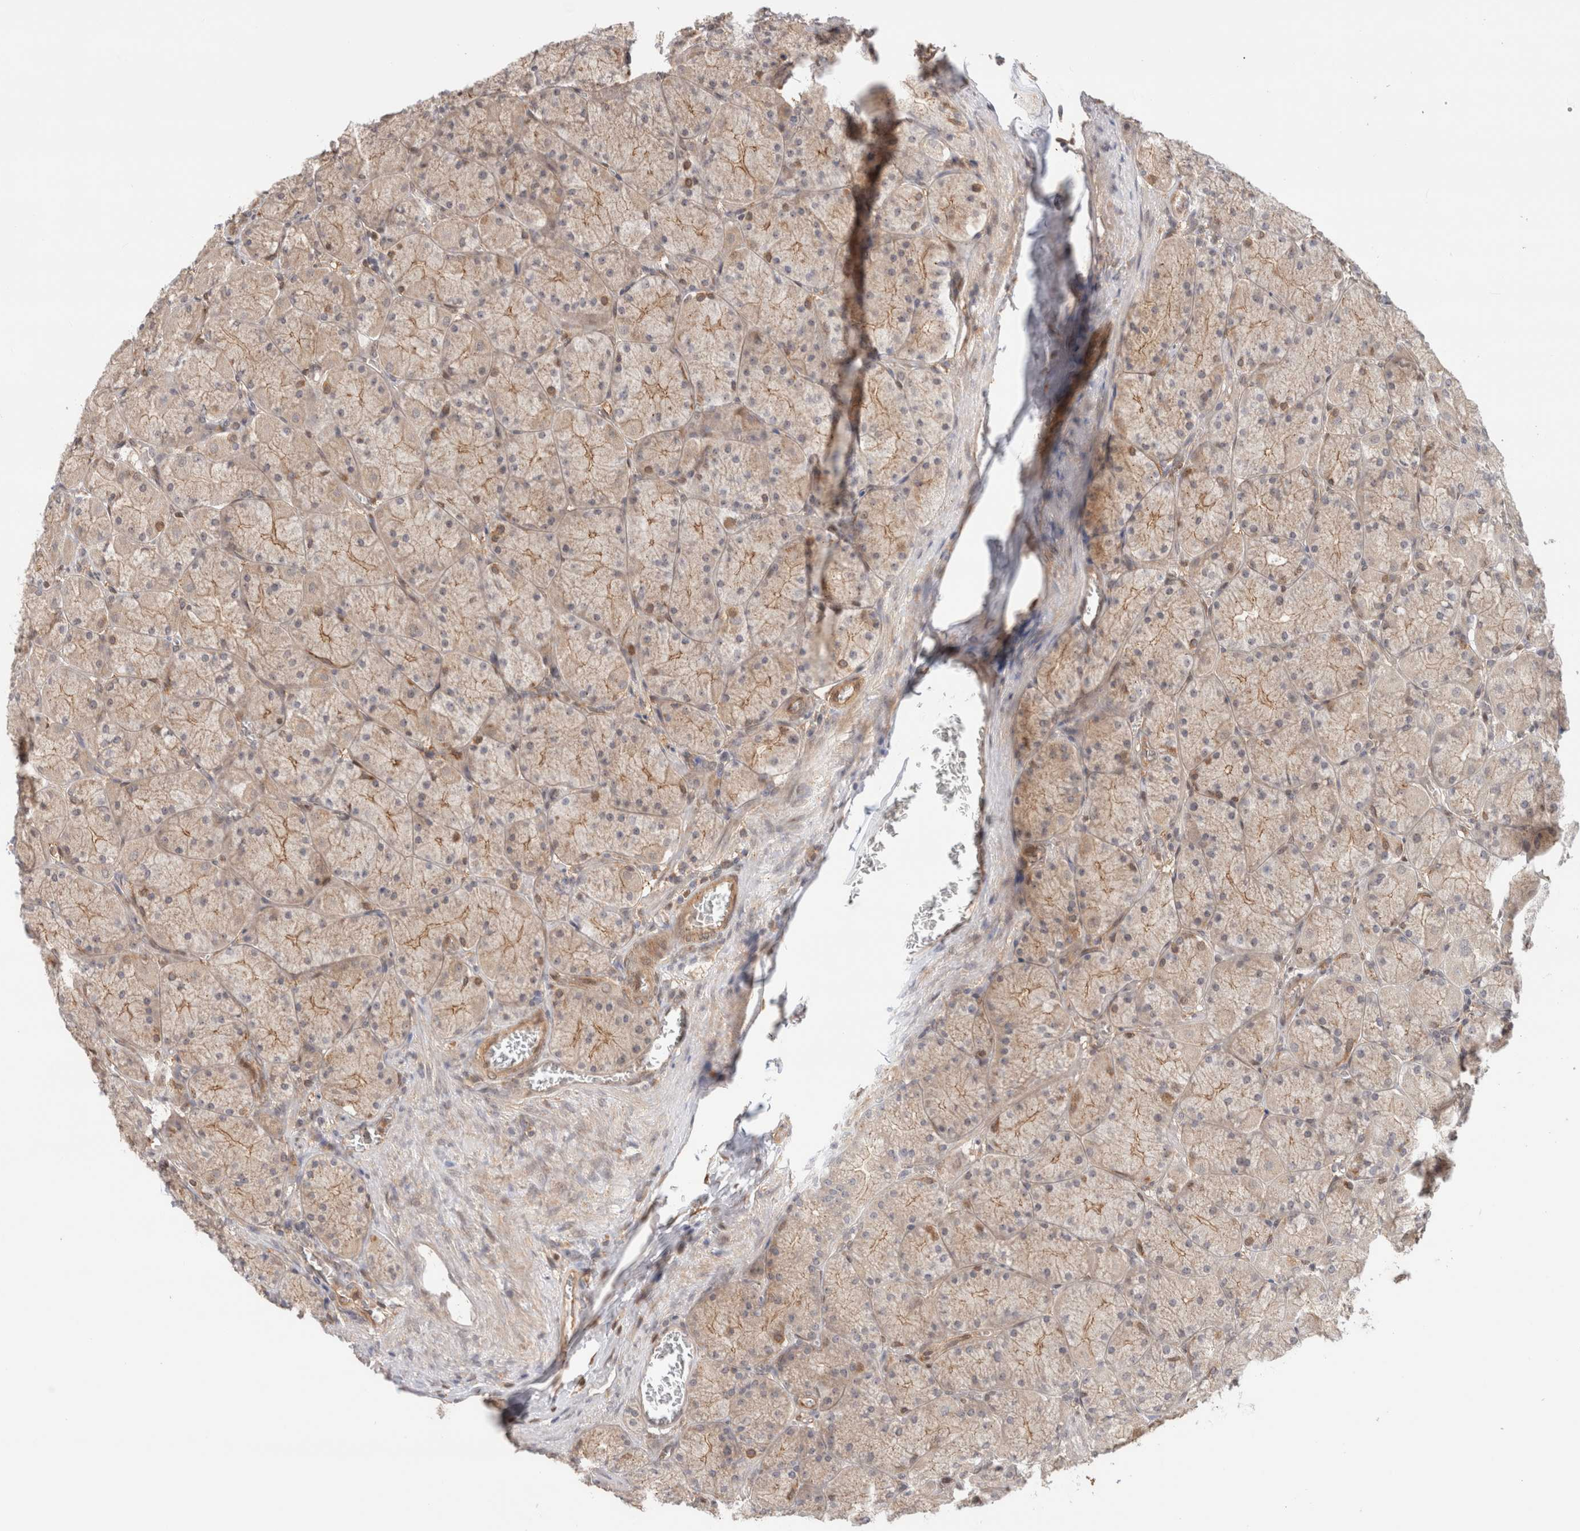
{"staining": {"intensity": "moderate", "quantity": "25%-75%", "location": "cytoplasmic/membranous,nuclear"}, "tissue": "stomach", "cell_type": "Glandular cells", "image_type": "normal", "snomed": [{"axis": "morphology", "description": "Normal tissue, NOS"}, {"axis": "topography", "description": "Stomach, upper"}], "caption": "IHC histopathology image of unremarkable stomach: stomach stained using immunohistochemistry (IHC) displays medium levels of moderate protein expression localized specifically in the cytoplasmic/membranous,nuclear of glandular cells, appearing as a cytoplasmic/membranous,nuclear brown color.", "gene": "OTUD6B", "patient": {"sex": "female", "age": 56}}